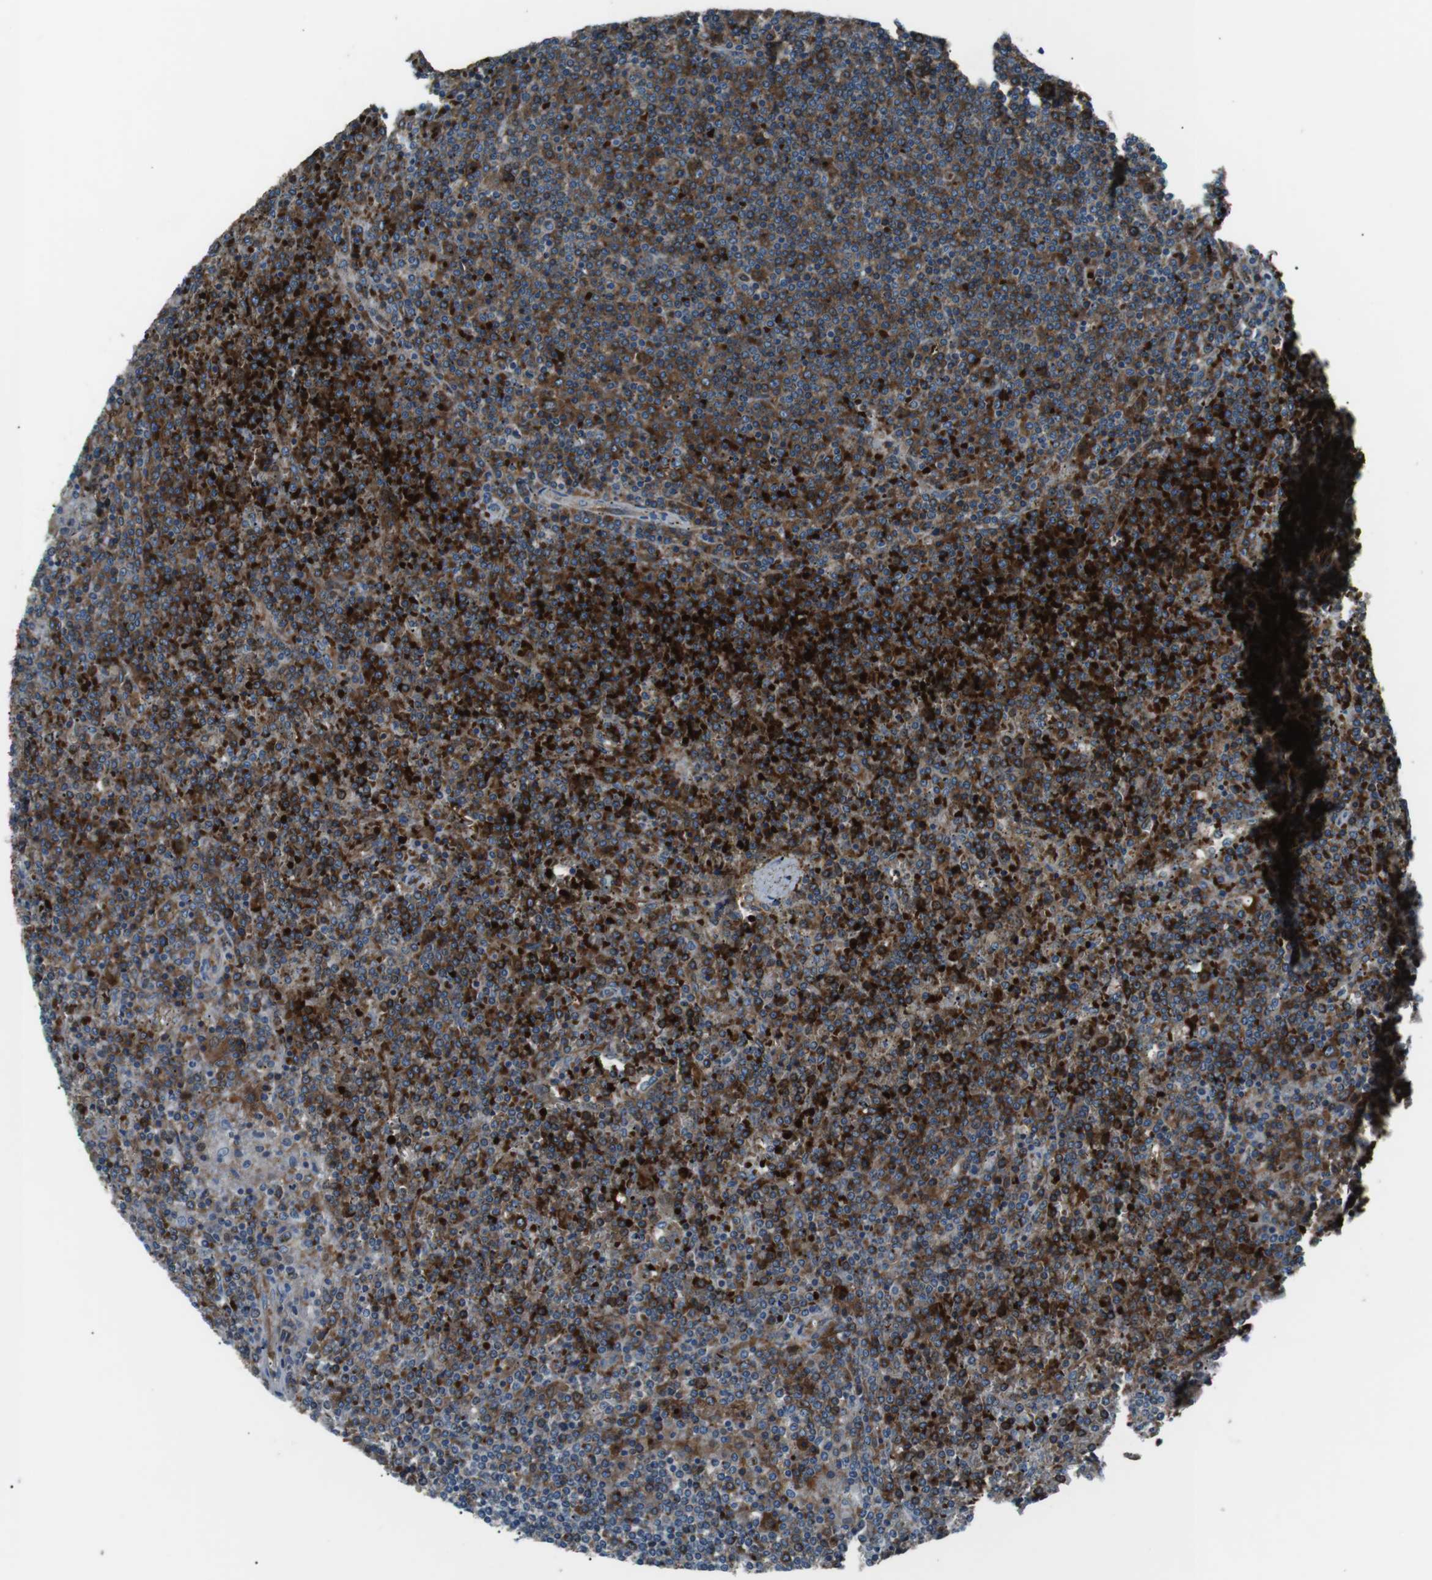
{"staining": {"intensity": "strong", "quantity": ">75%", "location": "cytoplasmic/membranous"}, "tissue": "lymphoma", "cell_type": "Tumor cells", "image_type": "cancer", "snomed": [{"axis": "morphology", "description": "Malignant lymphoma, non-Hodgkin's type, Low grade"}, {"axis": "topography", "description": "Spleen"}], "caption": "An image of human low-grade malignant lymphoma, non-Hodgkin's type stained for a protein shows strong cytoplasmic/membranous brown staining in tumor cells.", "gene": "ST6GAL1", "patient": {"sex": "female", "age": 19}}